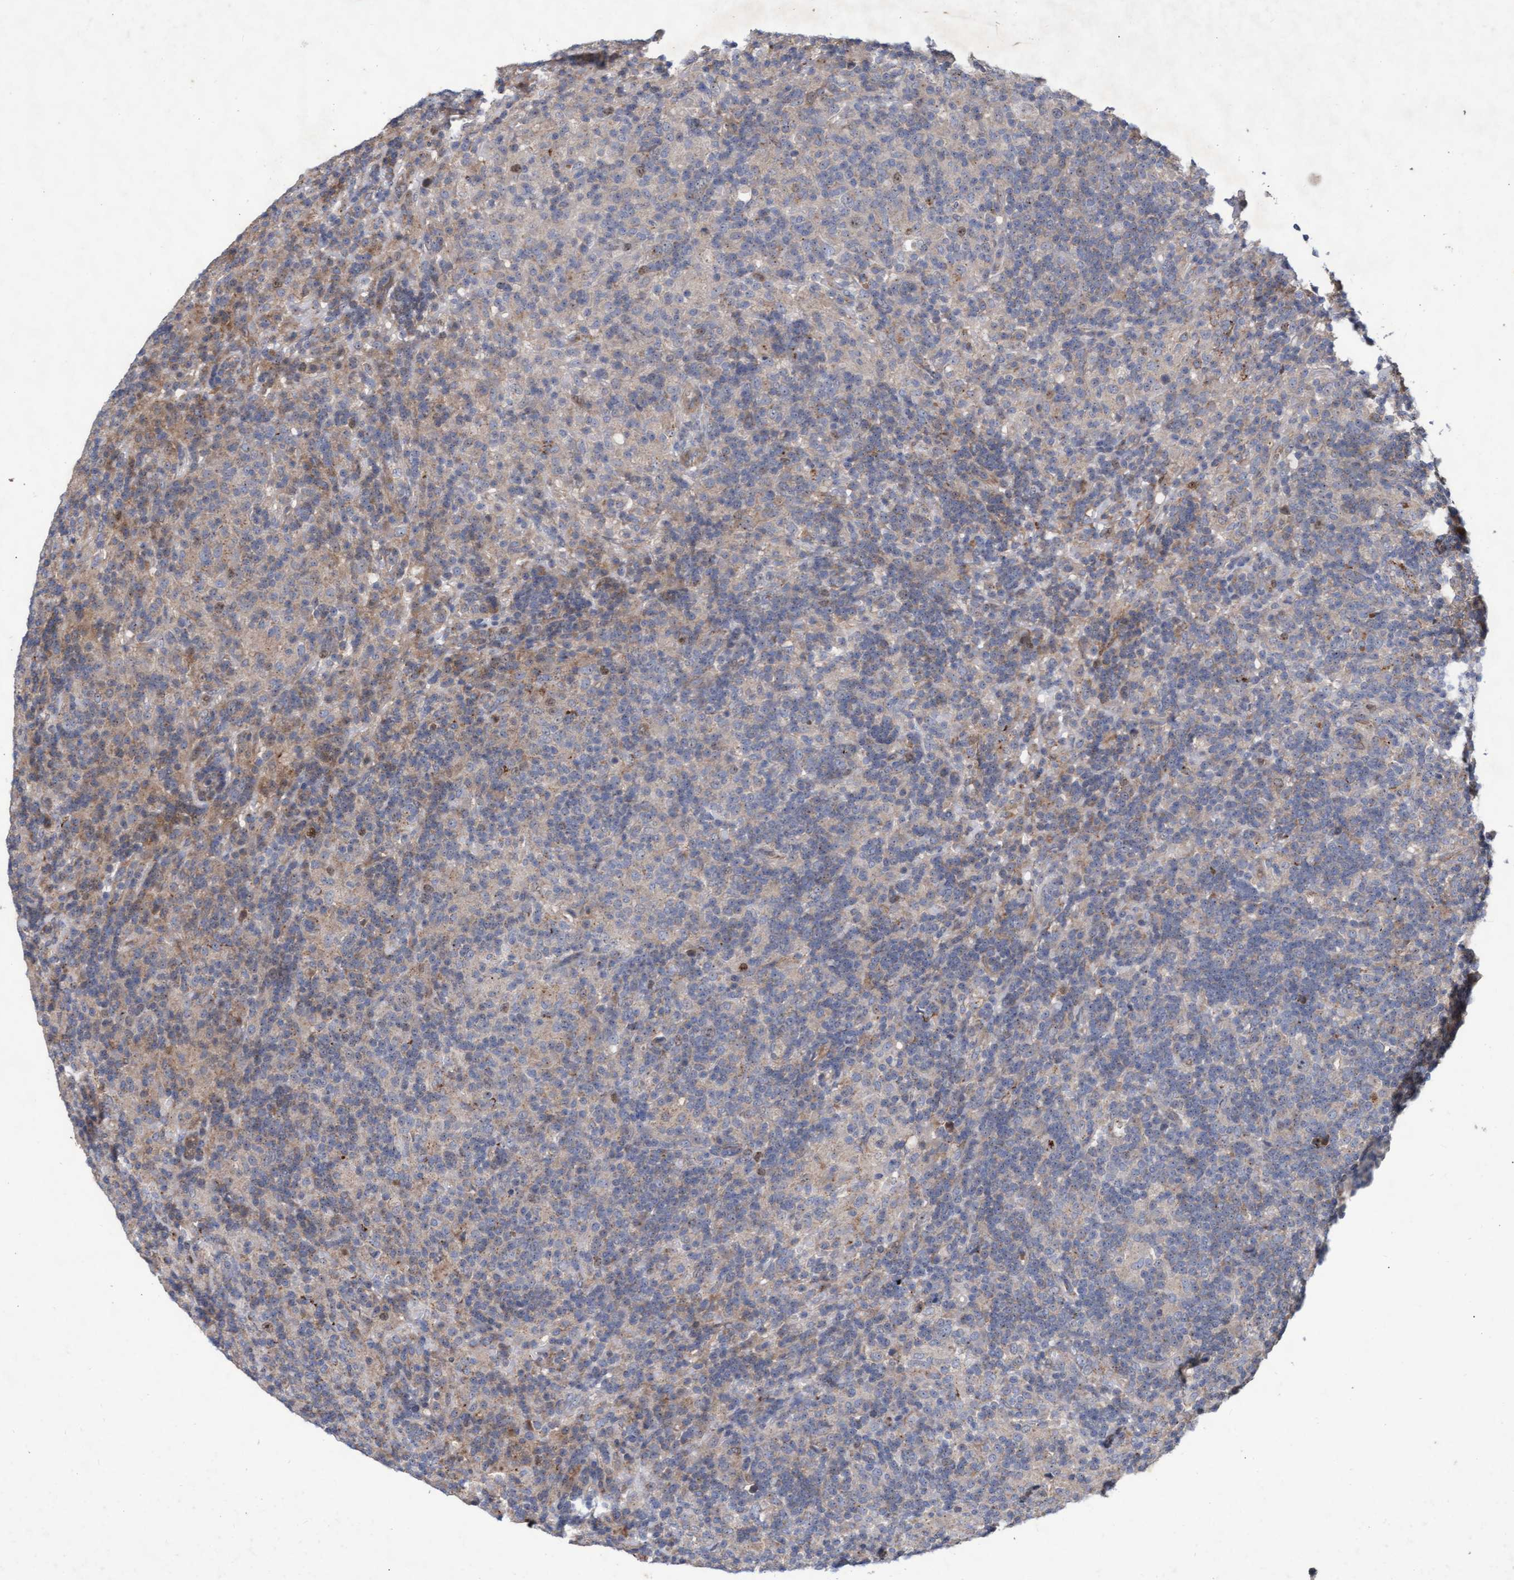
{"staining": {"intensity": "negative", "quantity": "none", "location": "none"}, "tissue": "lymphoma", "cell_type": "Tumor cells", "image_type": "cancer", "snomed": [{"axis": "morphology", "description": "Hodgkin's disease, NOS"}, {"axis": "topography", "description": "Lymph node"}], "caption": "Tumor cells show no significant positivity in lymphoma.", "gene": "ABCF2", "patient": {"sex": "male", "age": 70}}